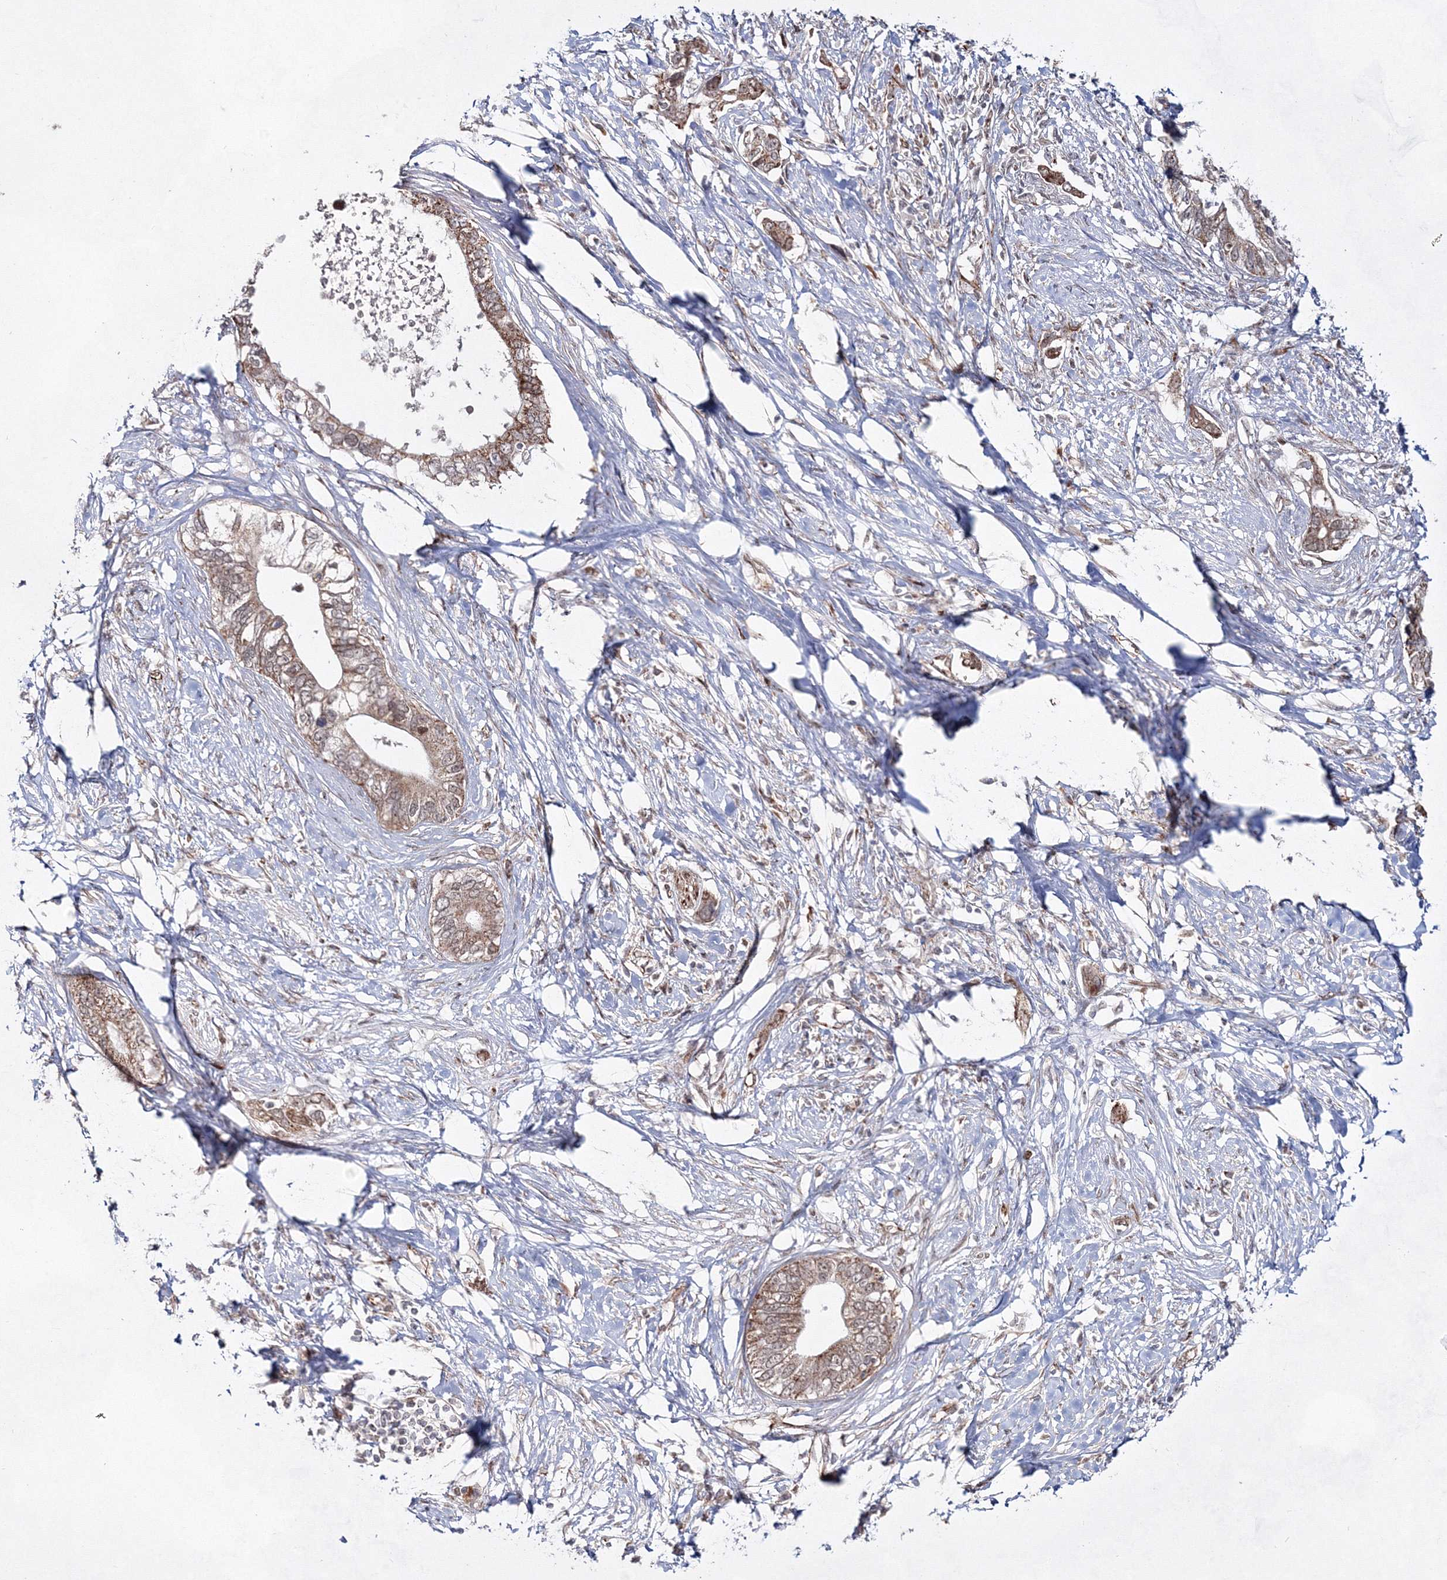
{"staining": {"intensity": "moderate", "quantity": ">75%", "location": "cytoplasmic/membranous"}, "tissue": "pancreatic cancer", "cell_type": "Tumor cells", "image_type": "cancer", "snomed": [{"axis": "morphology", "description": "Normal tissue, NOS"}, {"axis": "morphology", "description": "Adenocarcinoma, NOS"}, {"axis": "topography", "description": "Pancreas"}, {"axis": "topography", "description": "Peripheral nerve tissue"}], "caption": "This is an image of immunohistochemistry (IHC) staining of pancreatic cancer, which shows moderate positivity in the cytoplasmic/membranous of tumor cells.", "gene": "SNIP1", "patient": {"sex": "male", "age": 59}}